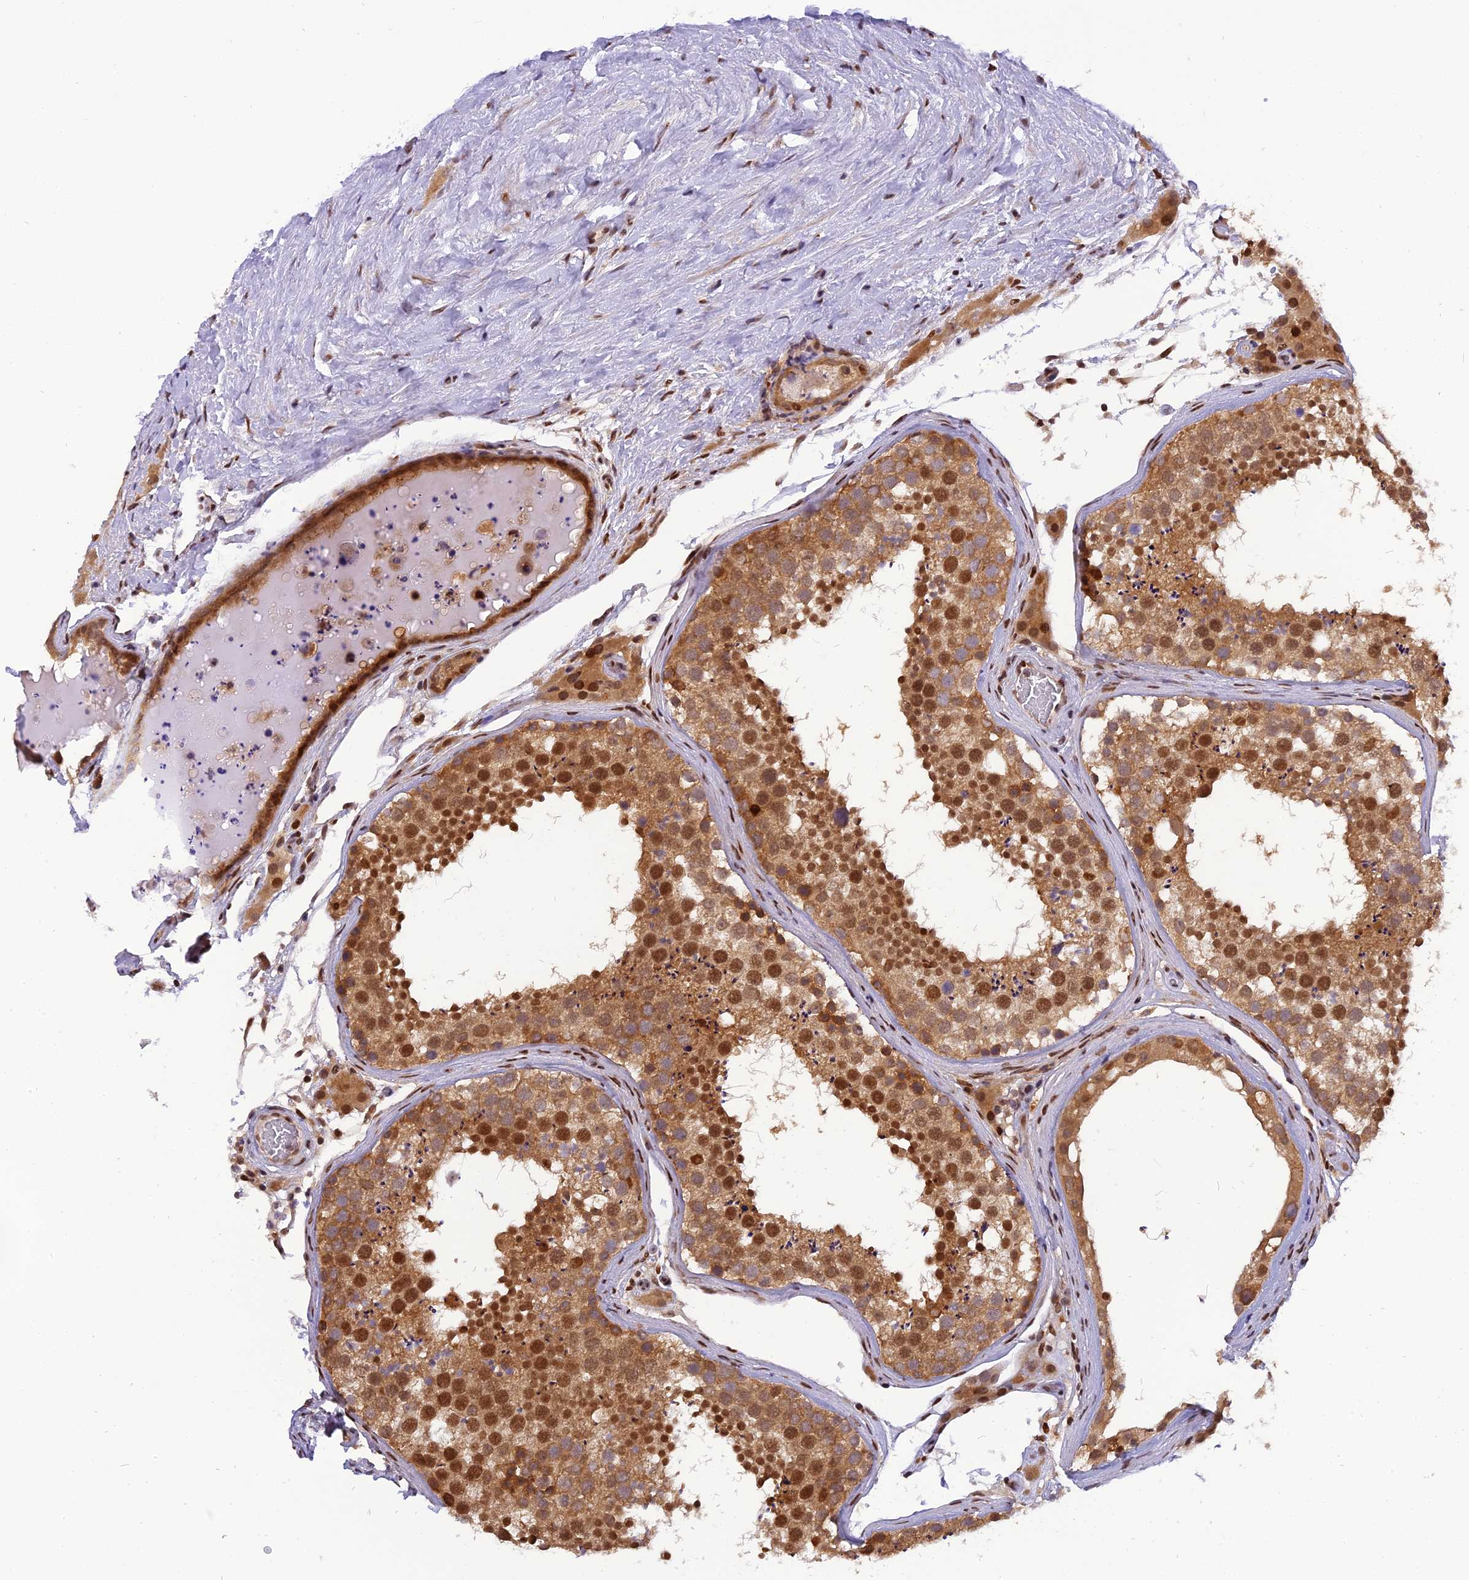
{"staining": {"intensity": "moderate", "quantity": ">75%", "location": "cytoplasmic/membranous,nuclear"}, "tissue": "testis", "cell_type": "Cells in seminiferous ducts", "image_type": "normal", "snomed": [{"axis": "morphology", "description": "Normal tissue, NOS"}, {"axis": "topography", "description": "Testis"}], "caption": "Normal testis shows moderate cytoplasmic/membranous,nuclear positivity in about >75% of cells in seminiferous ducts, visualized by immunohistochemistry. The protein of interest is shown in brown color, while the nuclei are stained blue.", "gene": "RABGGTA", "patient": {"sex": "male", "age": 46}}